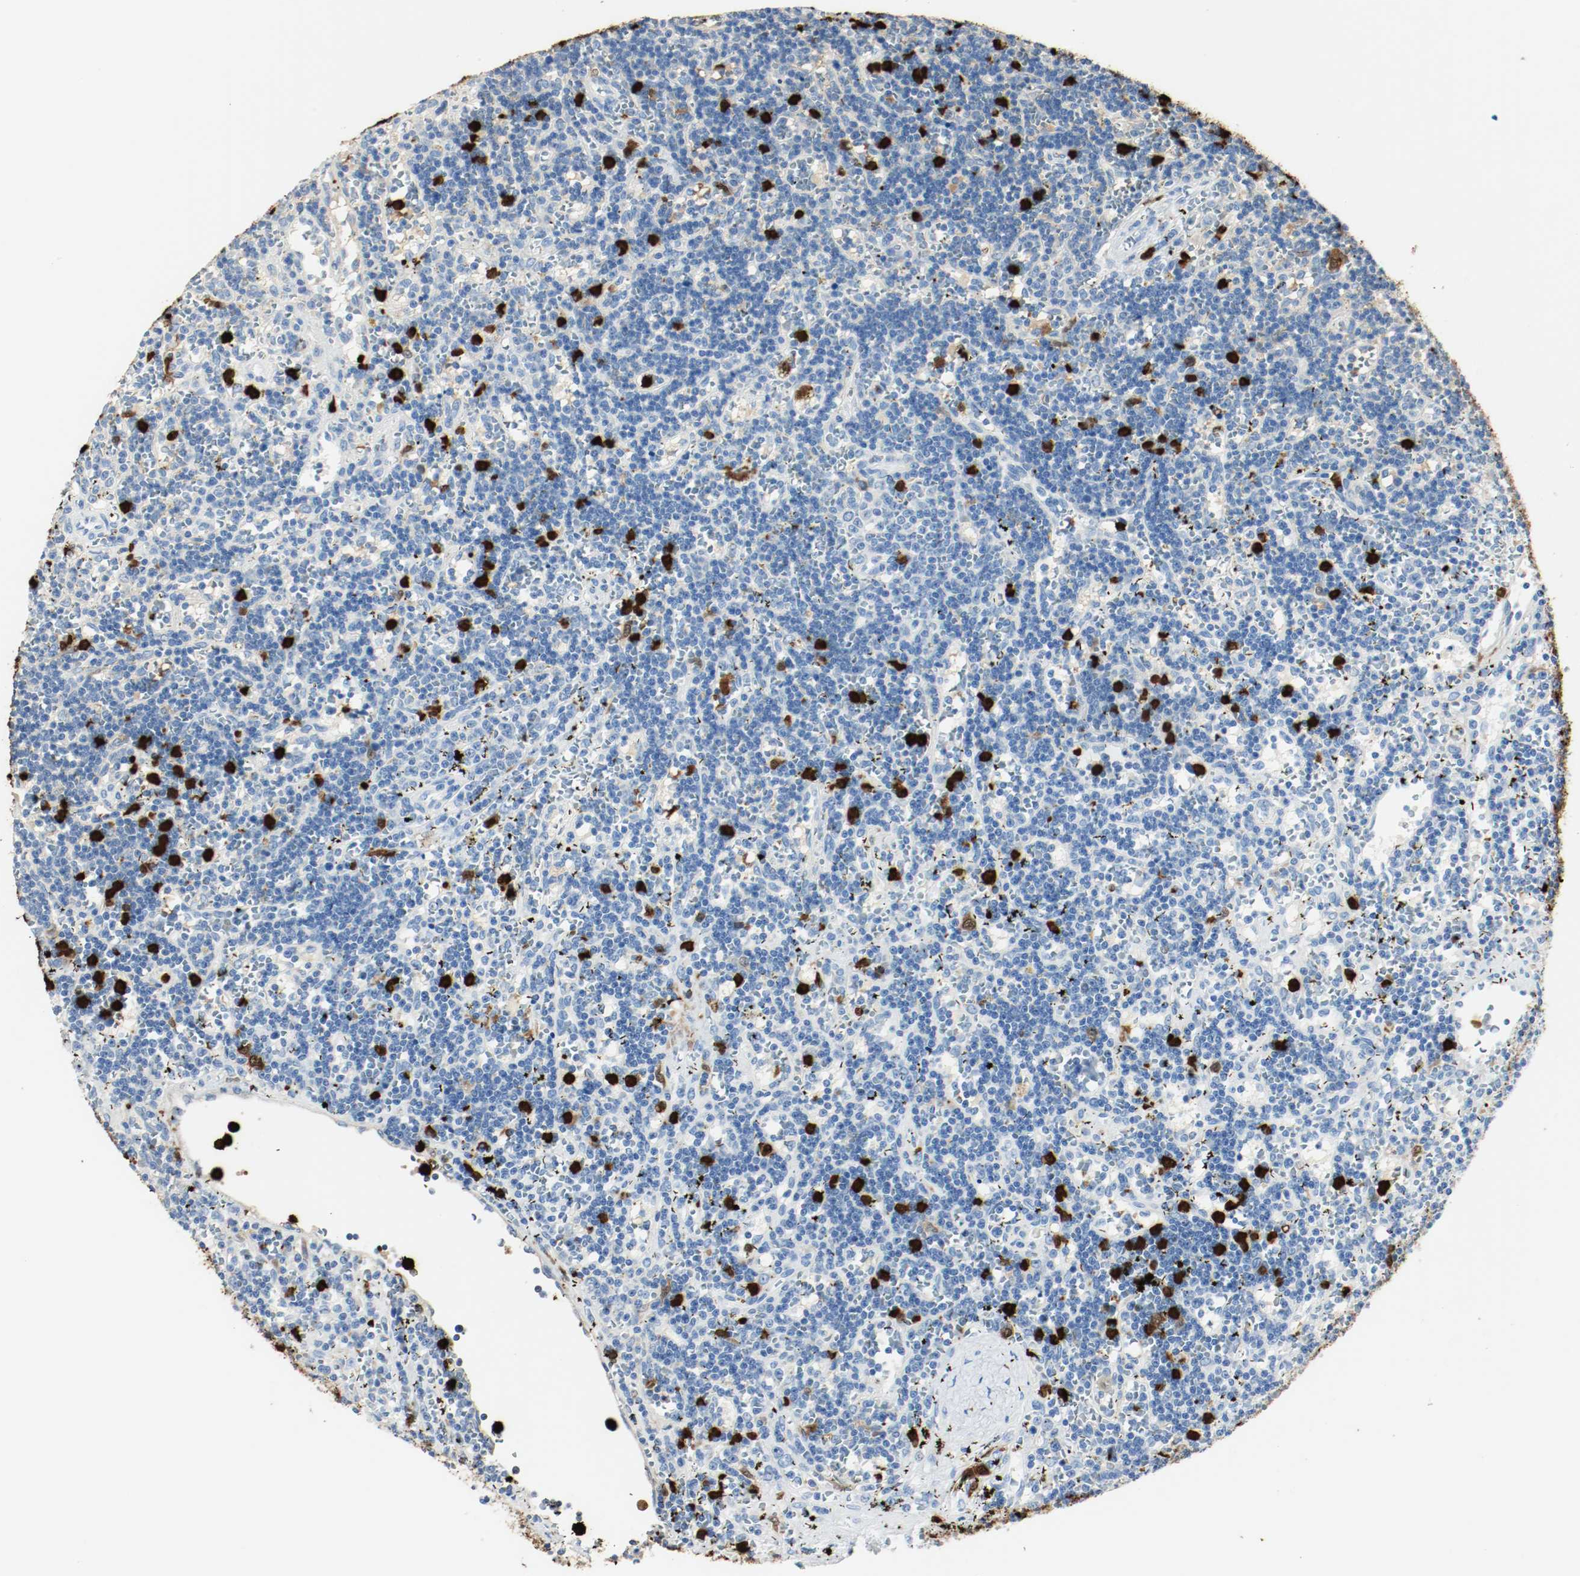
{"staining": {"intensity": "negative", "quantity": "none", "location": "none"}, "tissue": "lymphoma", "cell_type": "Tumor cells", "image_type": "cancer", "snomed": [{"axis": "morphology", "description": "Malignant lymphoma, non-Hodgkin's type, Low grade"}, {"axis": "topography", "description": "Spleen"}], "caption": "This is an immunohistochemistry (IHC) photomicrograph of human lymphoma. There is no expression in tumor cells.", "gene": "S100A9", "patient": {"sex": "male", "age": 60}}